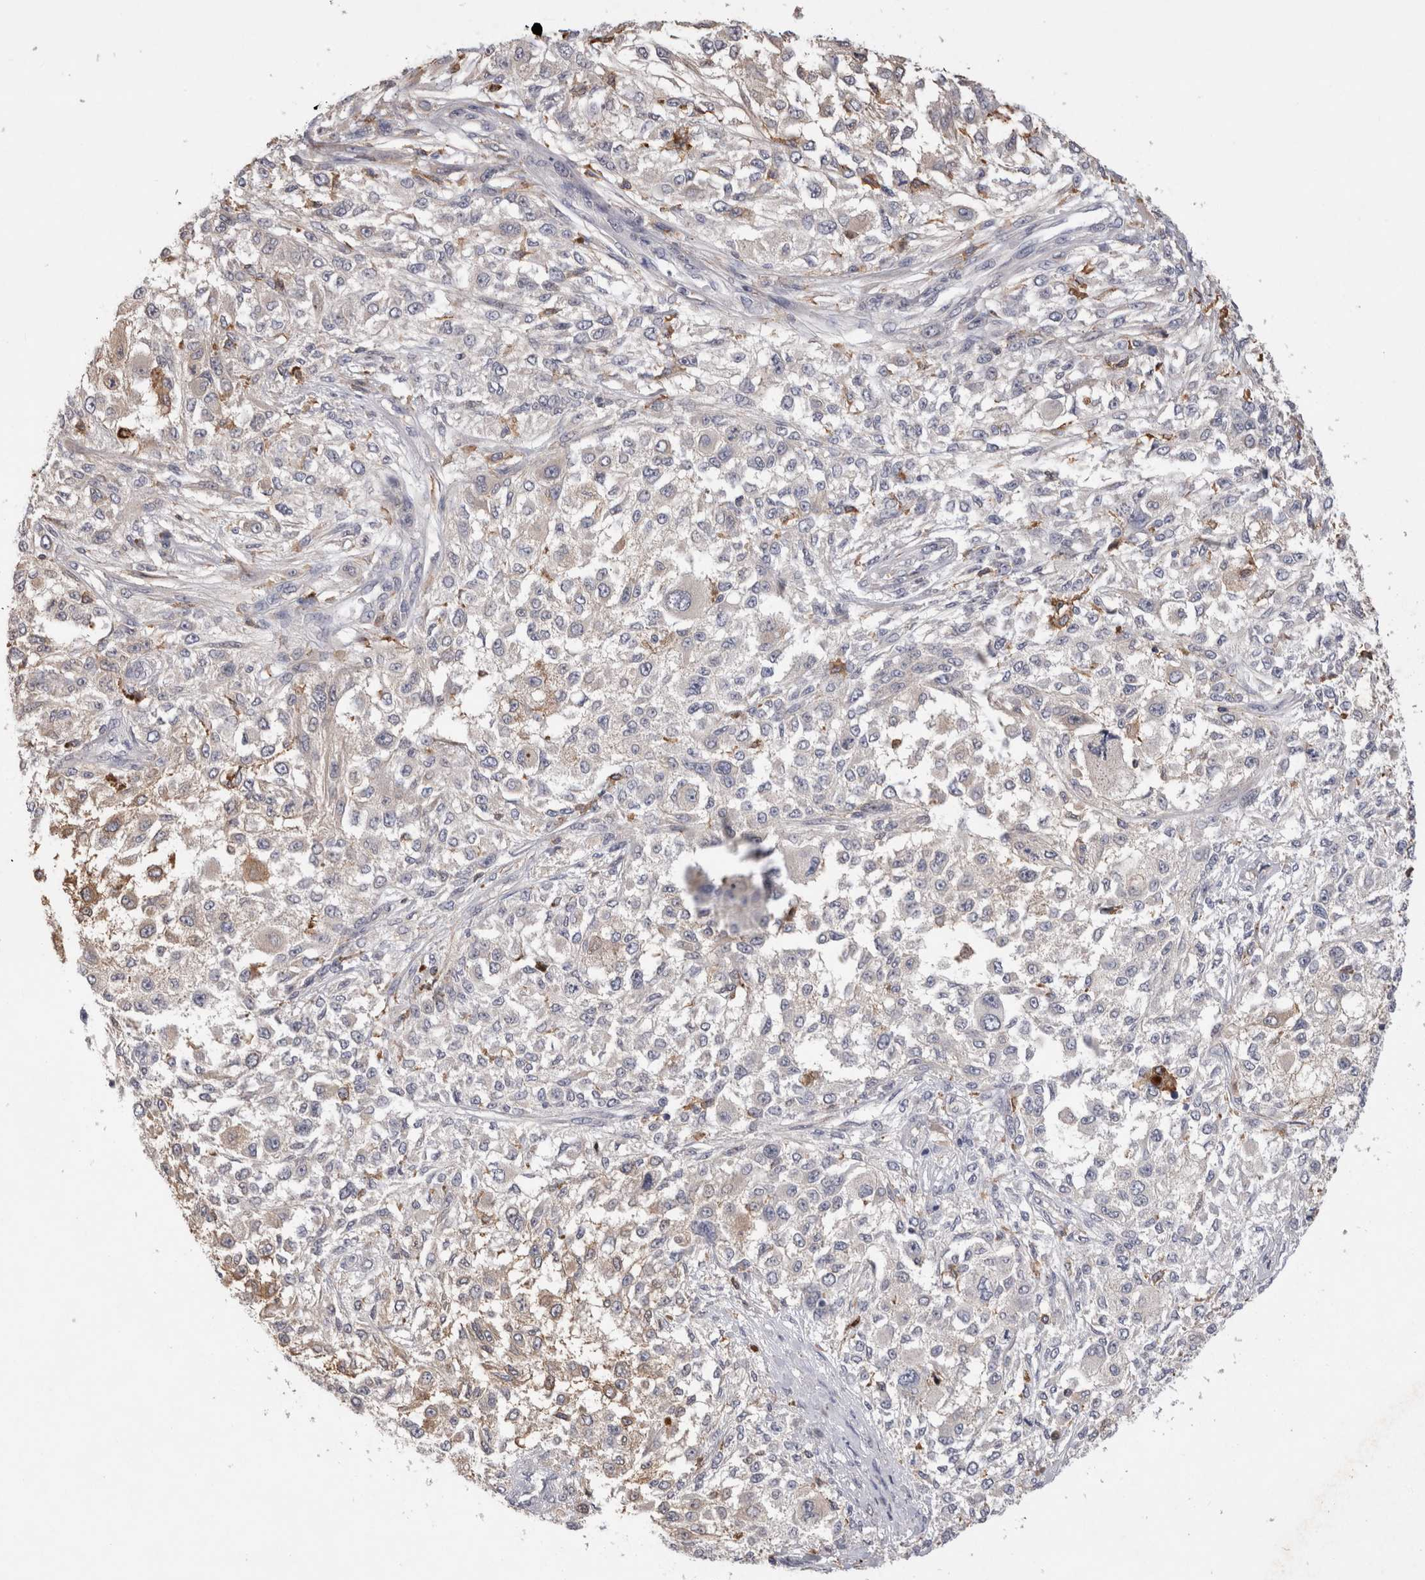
{"staining": {"intensity": "negative", "quantity": "none", "location": "none"}, "tissue": "melanoma", "cell_type": "Tumor cells", "image_type": "cancer", "snomed": [{"axis": "morphology", "description": "Necrosis, NOS"}, {"axis": "morphology", "description": "Malignant melanoma, NOS"}, {"axis": "topography", "description": "Skin"}], "caption": "IHC histopathology image of neoplastic tissue: human malignant melanoma stained with DAB shows no significant protein positivity in tumor cells.", "gene": "VSIG4", "patient": {"sex": "female", "age": 87}}